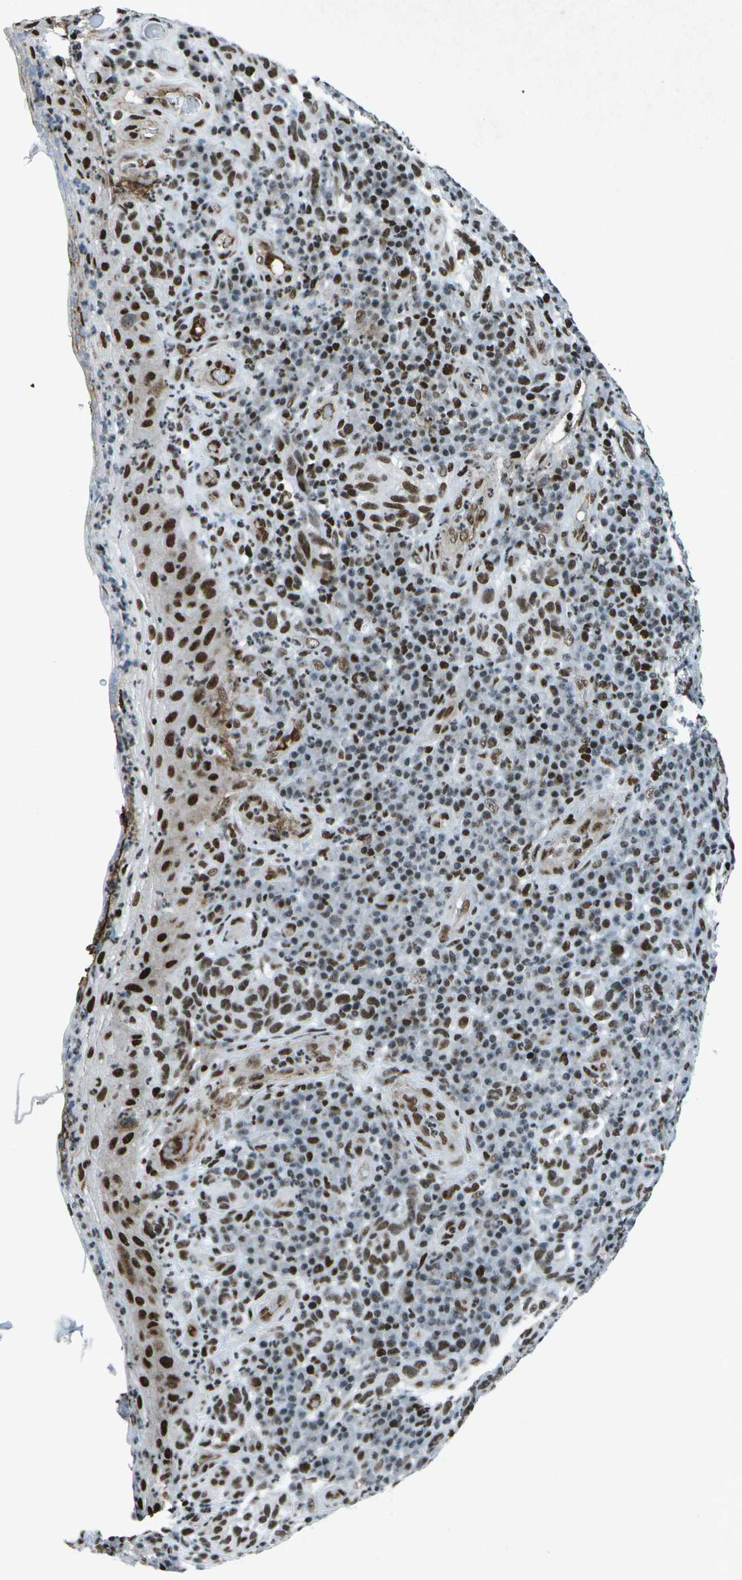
{"staining": {"intensity": "moderate", "quantity": ">75%", "location": "nuclear"}, "tissue": "melanoma", "cell_type": "Tumor cells", "image_type": "cancer", "snomed": [{"axis": "morphology", "description": "Malignant melanoma, NOS"}, {"axis": "topography", "description": "Skin"}], "caption": "High-power microscopy captured an immunohistochemistry micrograph of malignant melanoma, revealing moderate nuclear positivity in approximately >75% of tumor cells.", "gene": "MTA2", "patient": {"sex": "female", "age": 73}}